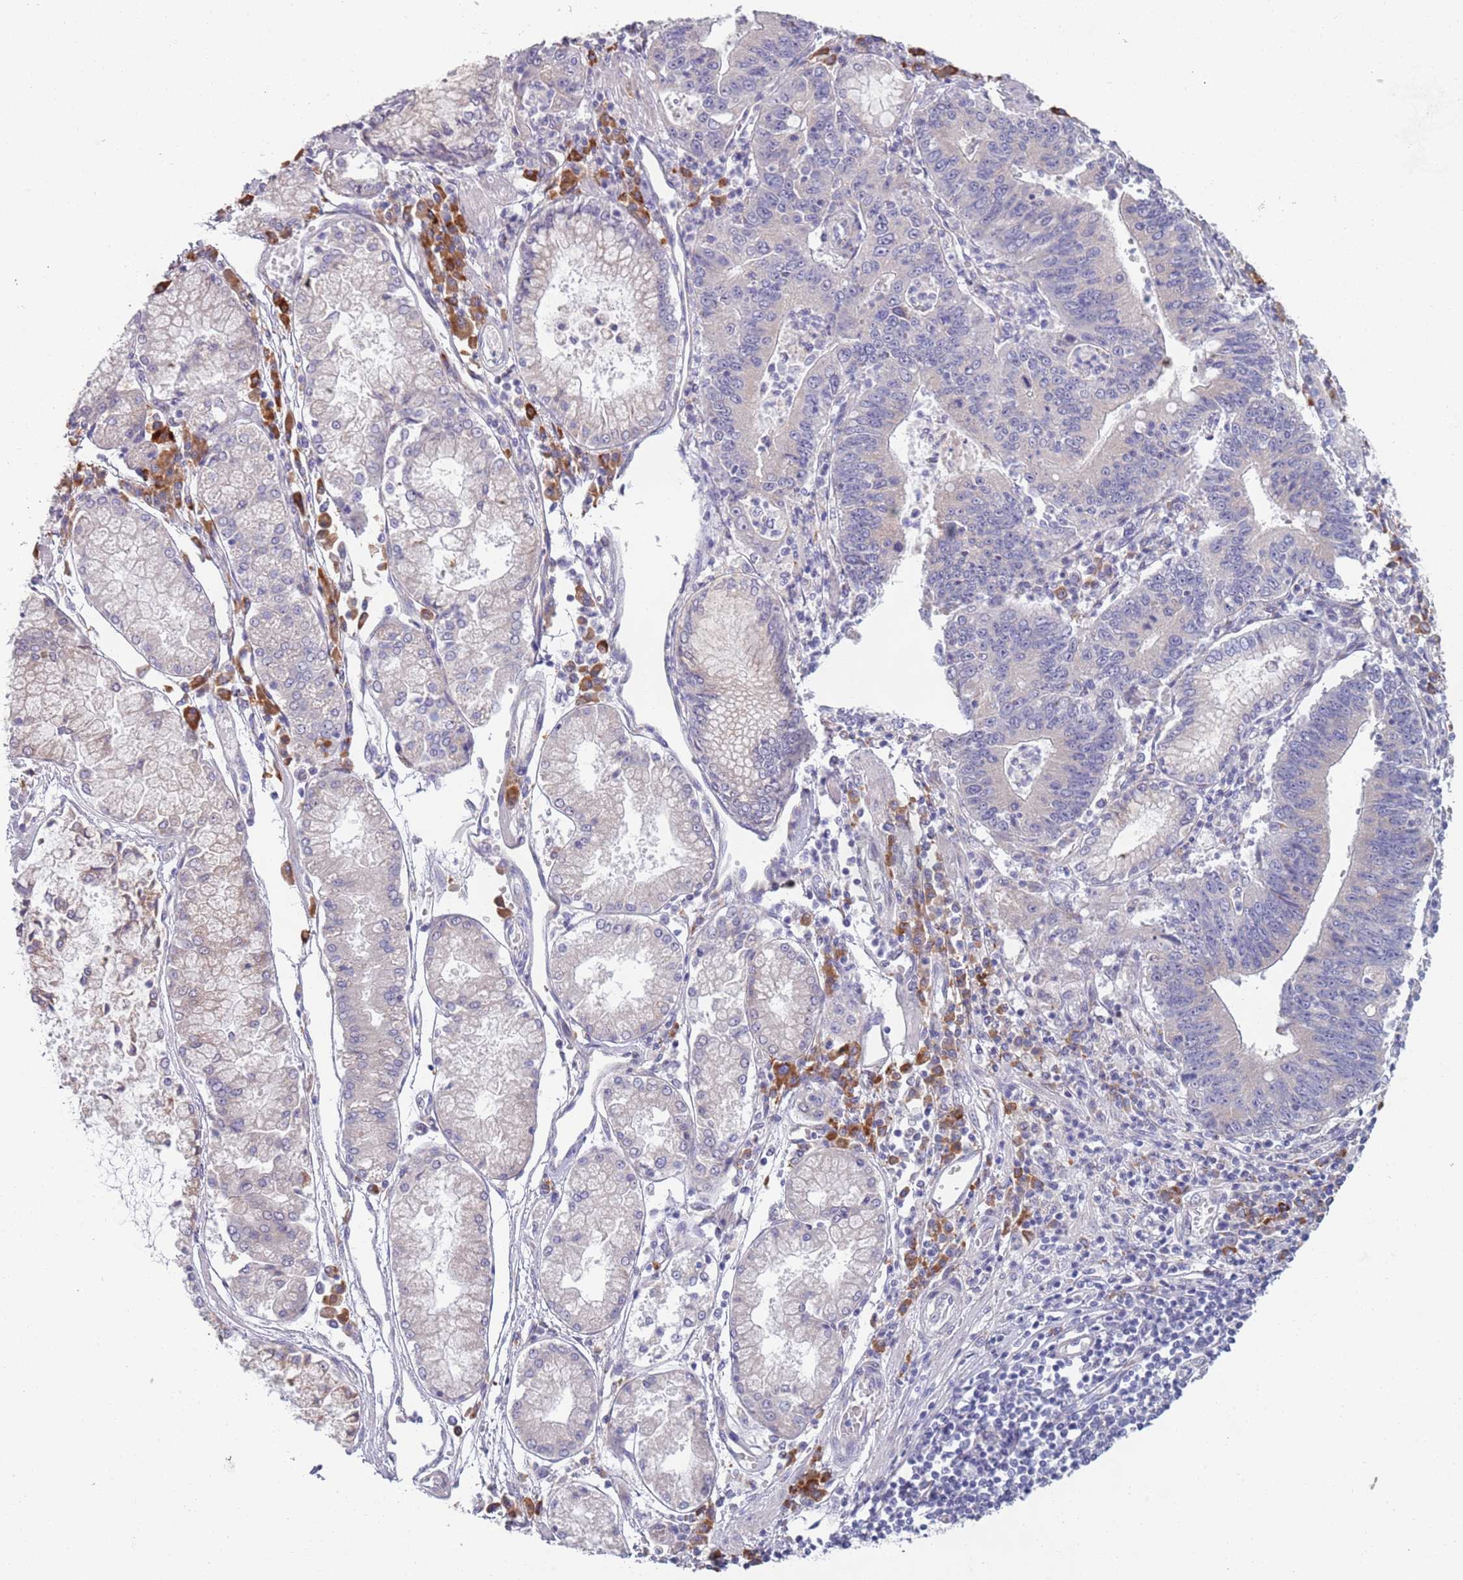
{"staining": {"intensity": "negative", "quantity": "none", "location": "none"}, "tissue": "stomach cancer", "cell_type": "Tumor cells", "image_type": "cancer", "snomed": [{"axis": "morphology", "description": "Adenocarcinoma, NOS"}, {"axis": "topography", "description": "Stomach"}], "caption": "This is a histopathology image of immunohistochemistry (IHC) staining of stomach cancer (adenocarcinoma), which shows no positivity in tumor cells.", "gene": "LTB", "patient": {"sex": "male", "age": 59}}